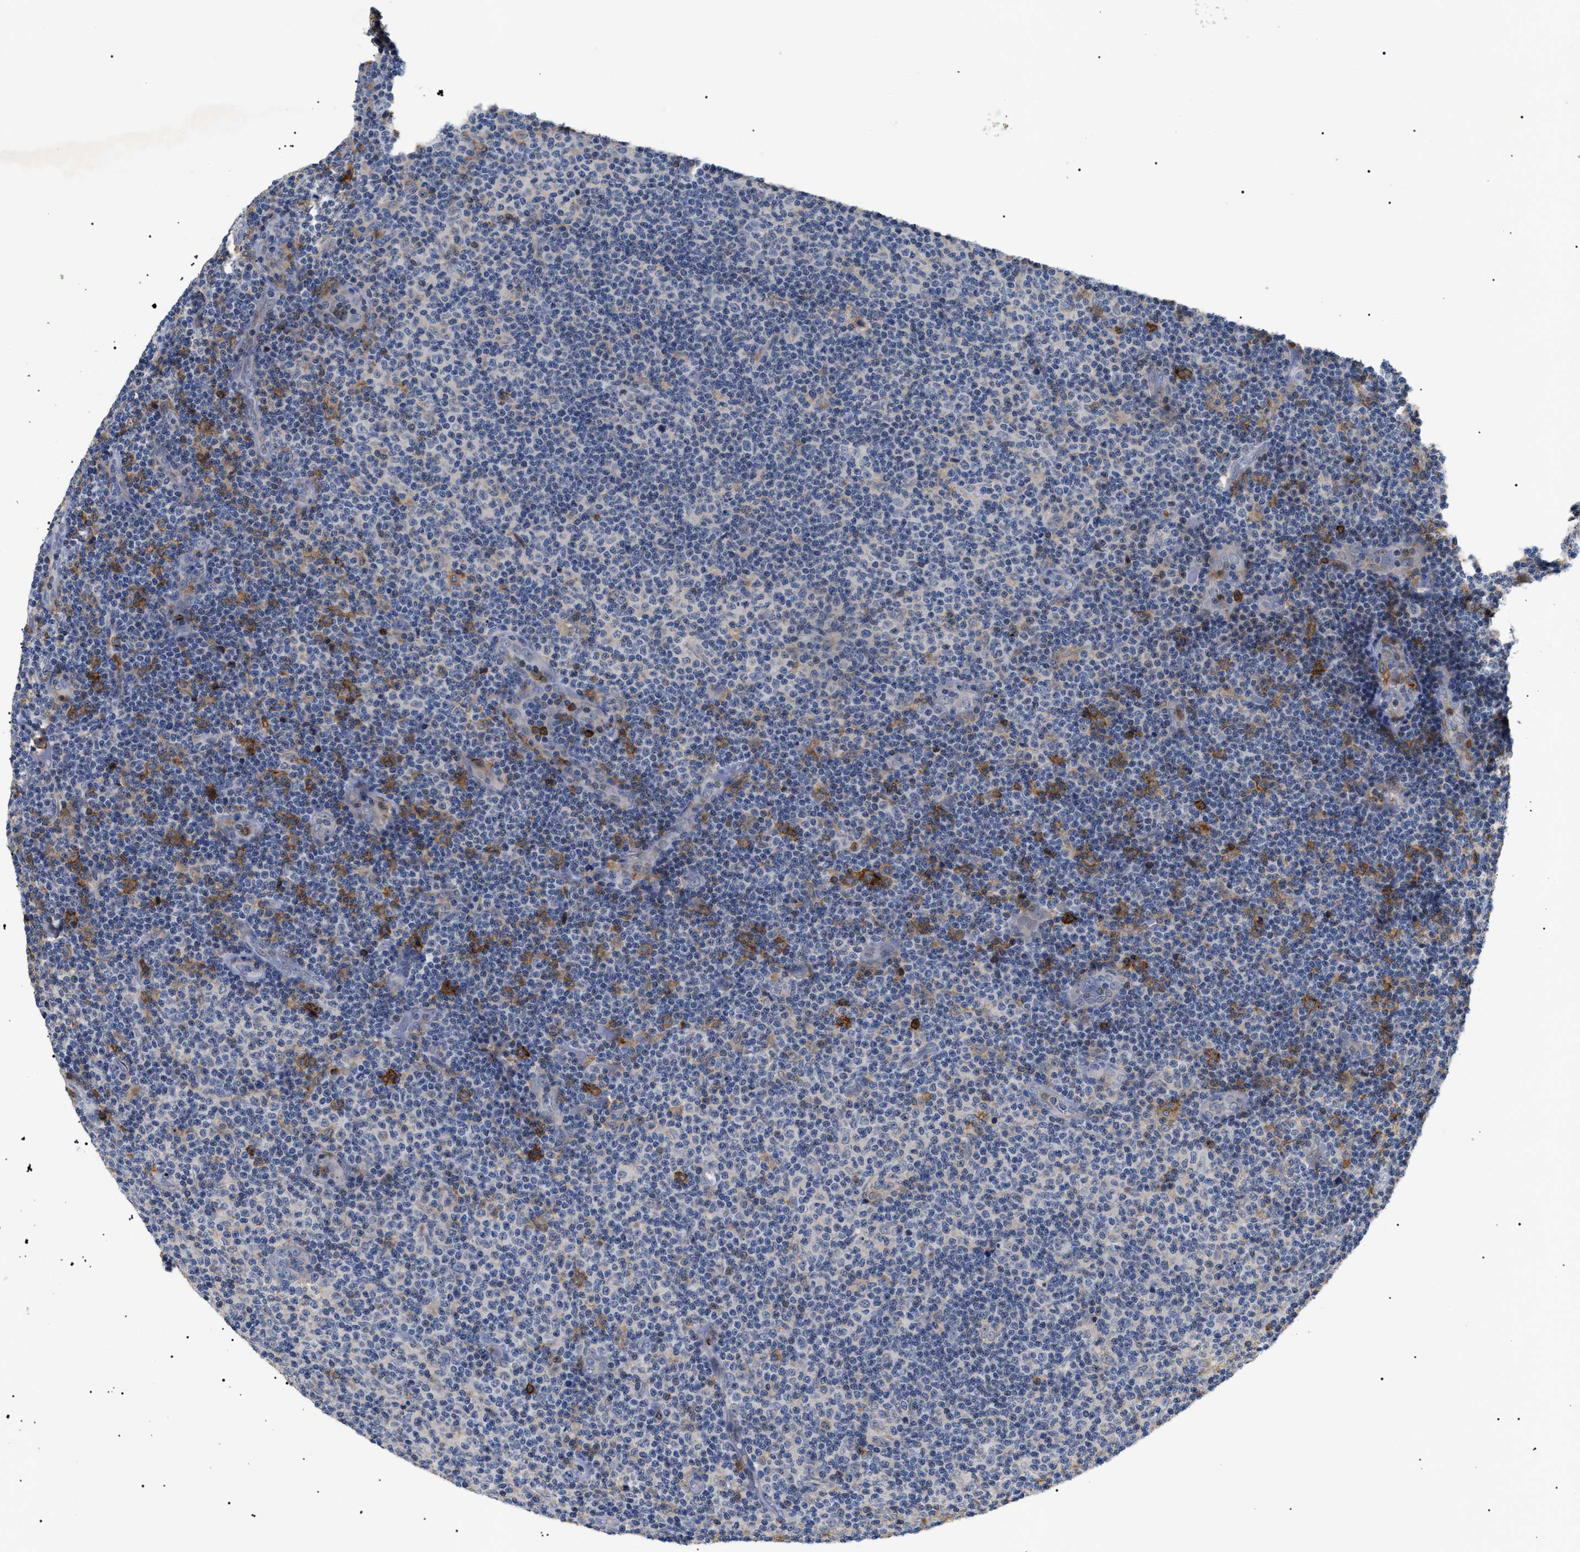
{"staining": {"intensity": "weak", "quantity": "<25%", "location": "cytoplasmic/membranous"}, "tissue": "lymphoma", "cell_type": "Tumor cells", "image_type": "cancer", "snomed": [{"axis": "morphology", "description": "Malignant lymphoma, non-Hodgkin's type, Low grade"}, {"axis": "topography", "description": "Lymph node"}], "caption": "Immunohistochemistry photomicrograph of low-grade malignant lymphoma, non-Hodgkin's type stained for a protein (brown), which displays no positivity in tumor cells.", "gene": "CD300A", "patient": {"sex": "male", "age": 66}}